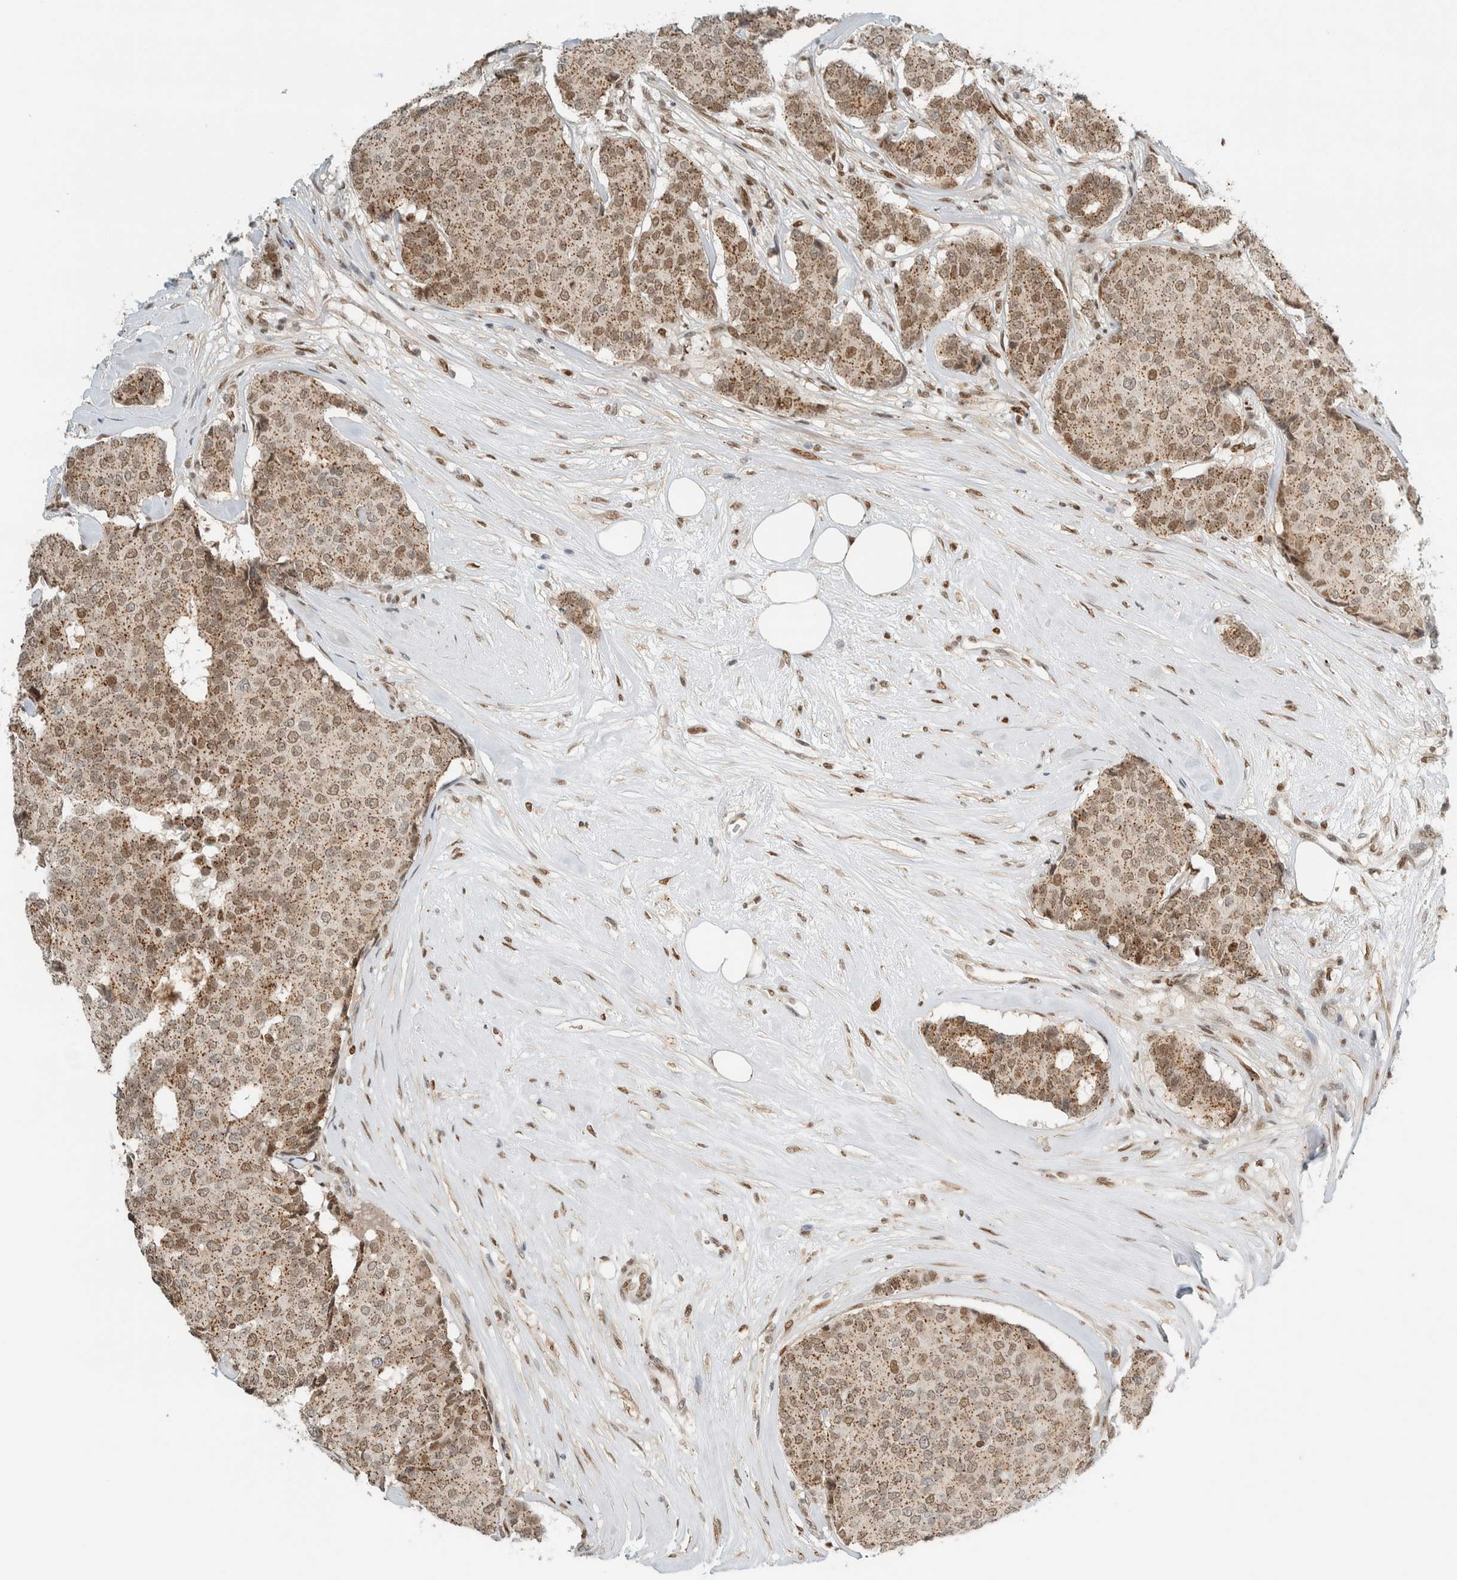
{"staining": {"intensity": "moderate", "quantity": ">75%", "location": "cytoplasmic/membranous,nuclear"}, "tissue": "breast cancer", "cell_type": "Tumor cells", "image_type": "cancer", "snomed": [{"axis": "morphology", "description": "Duct carcinoma"}, {"axis": "topography", "description": "Breast"}], "caption": "Breast cancer stained with immunohistochemistry reveals moderate cytoplasmic/membranous and nuclear positivity in approximately >75% of tumor cells. (DAB (3,3'-diaminobenzidine) IHC with brightfield microscopy, high magnification).", "gene": "TFE3", "patient": {"sex": "female", "age": 75}}